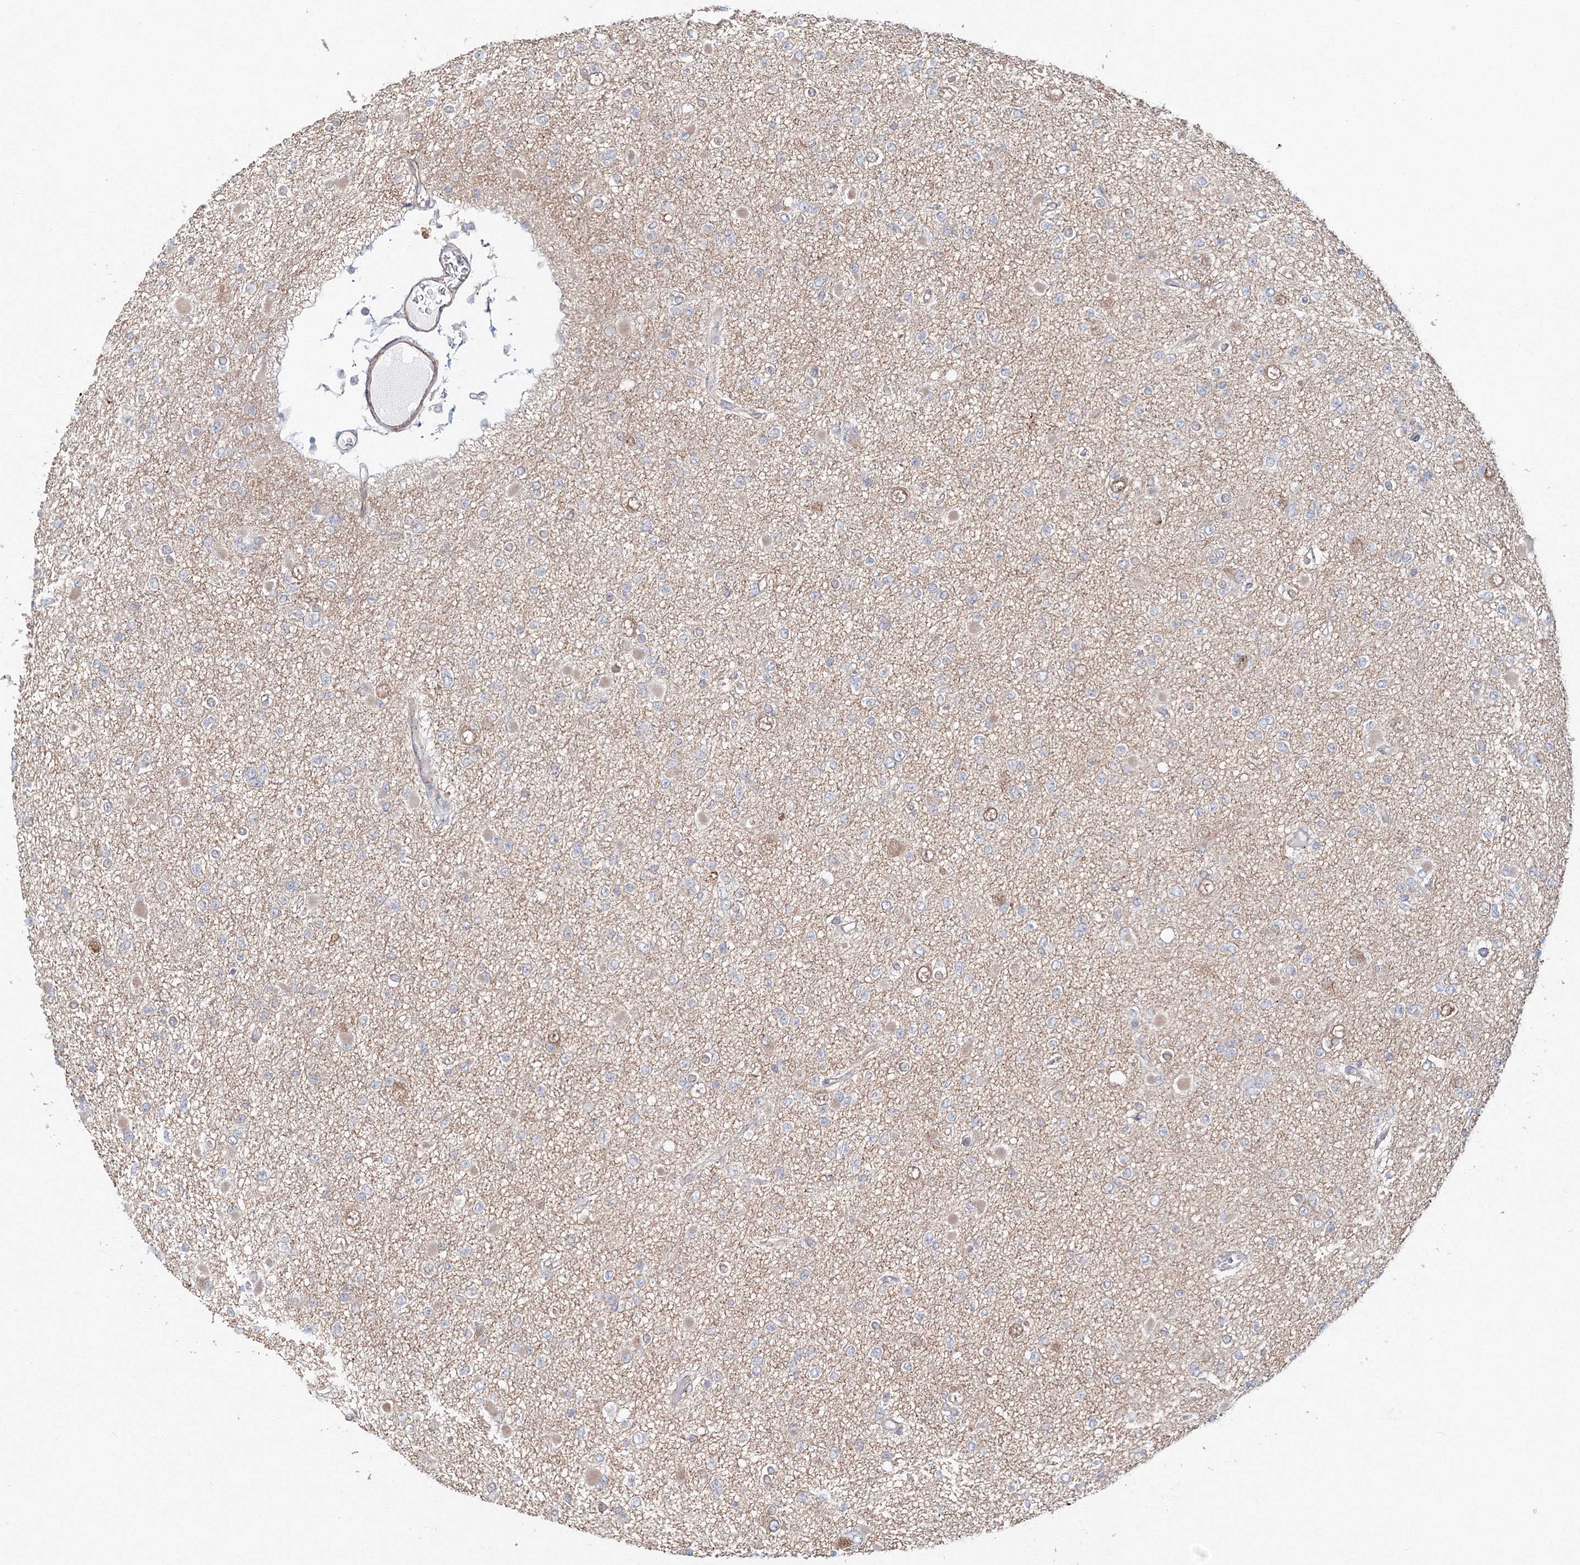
{"staining": {"intensity": "negative", "quantity": "none", "location": "none"}, "tissue": "glioma", "cell_type": "Tumor cells", "image_type": "cancer", "snomed": [{"axis": "morphology", "description": "Glioma, malignant, Low grade"}, {"axis": "topography", "description": "Brain"}], "caption": "High magnification brightfield microscopy of low-grade glioma (malignant) stained with DAB (brown) and counterstained with hematoxylin (blue): tumor cells show no significant positivity.", "gene": "ARHGAP21", "patient": {"sex": "female", "age": 22}}